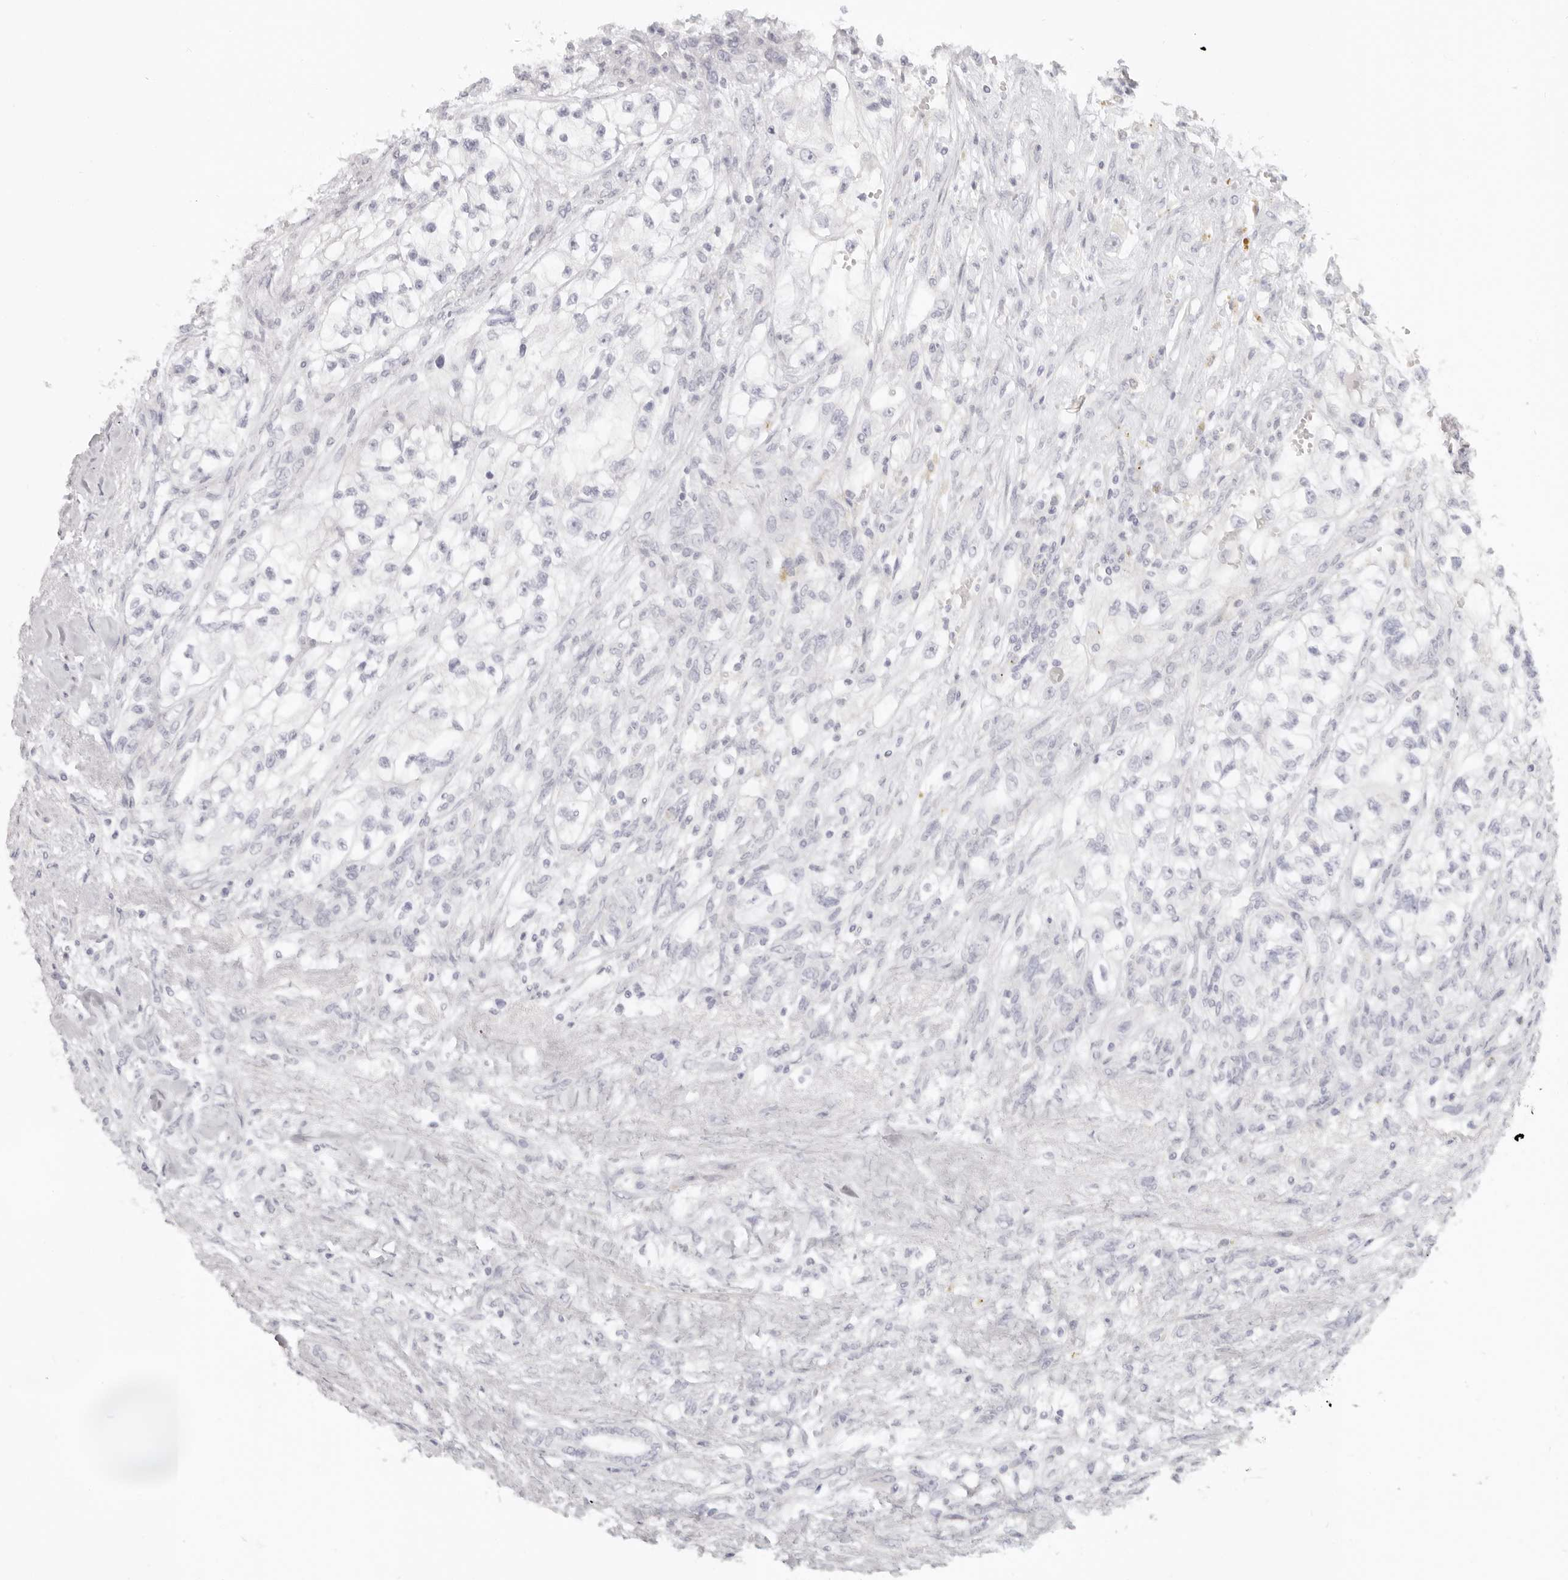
{"staining": {"intensity": "negative", "quantity": "none", "location": "none"}, "tissue": "renal cancer", "cell_type": "Tumor cells", "image_type": "cancer", "snomed": [{"axis": "morphology", "description": "Adenocarcinoma, NOS"}, {"axis": "topography", "description": "Kidney"}], "caption": "This is an IHC micrograph of adenocarcinoma (renal). There is no positivity in tumor cells.", "gene": "RXFP1", "patient": {"sex": "female", "age": 57}}